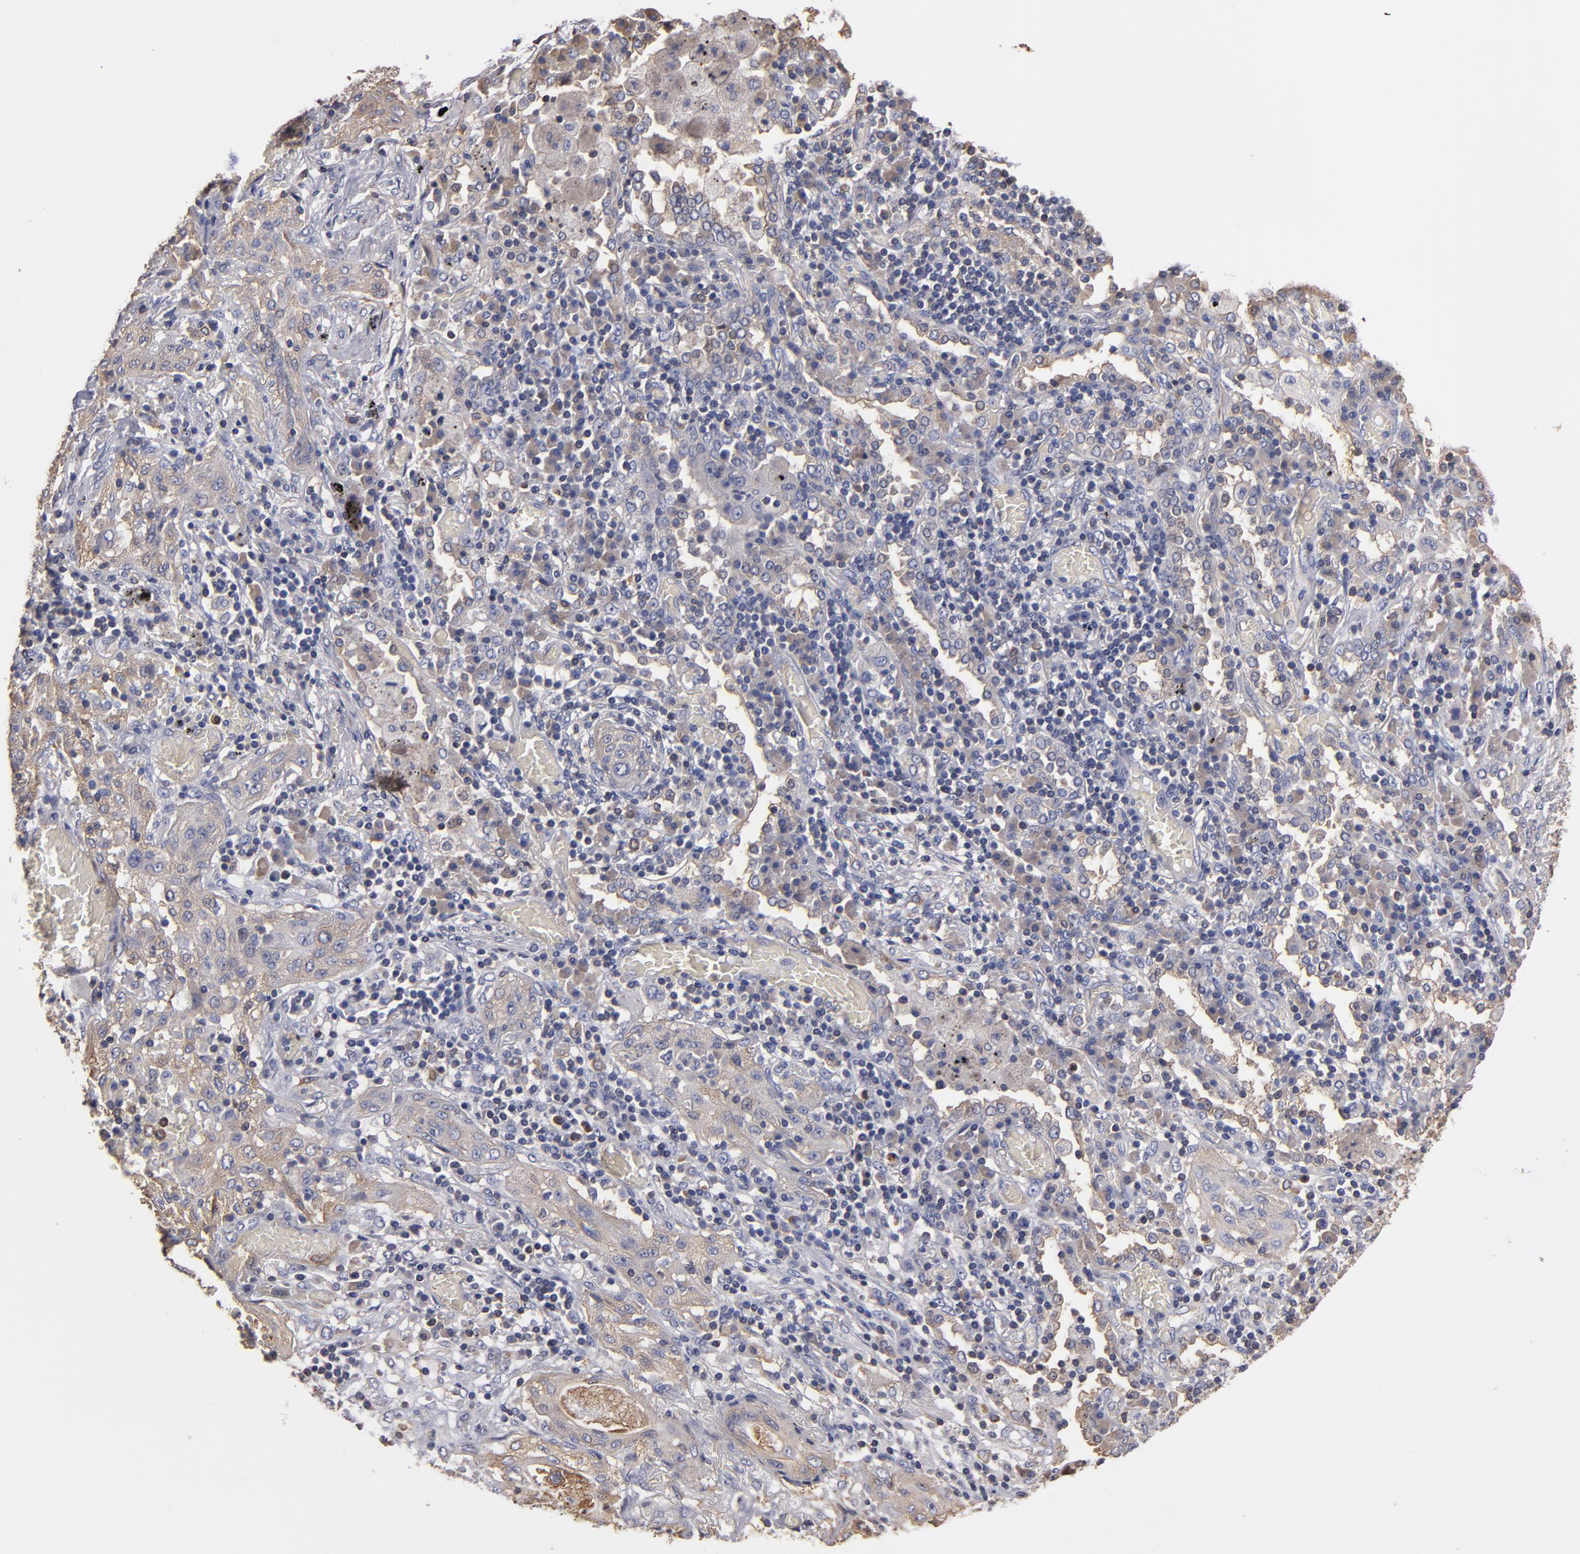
{"staining": {"intensity": "weak", "quantity": "<25%", "location": "cytoplasmic/membranous"}, "tissue": "lung cancer", "cell_type": "Tumor cells", "image_type": "cancer", "snomed": [{"axis": "morphology", "description": "Squamous cell carcinoma, NOS"}, {"axis": "topography", "description": "Lung"}], "caption": "Lung cancer stained for a protein using IHC displays no expression tumor cells.", "gene": "ESYT2", "patient": {"sex": "female", "age": 47}}